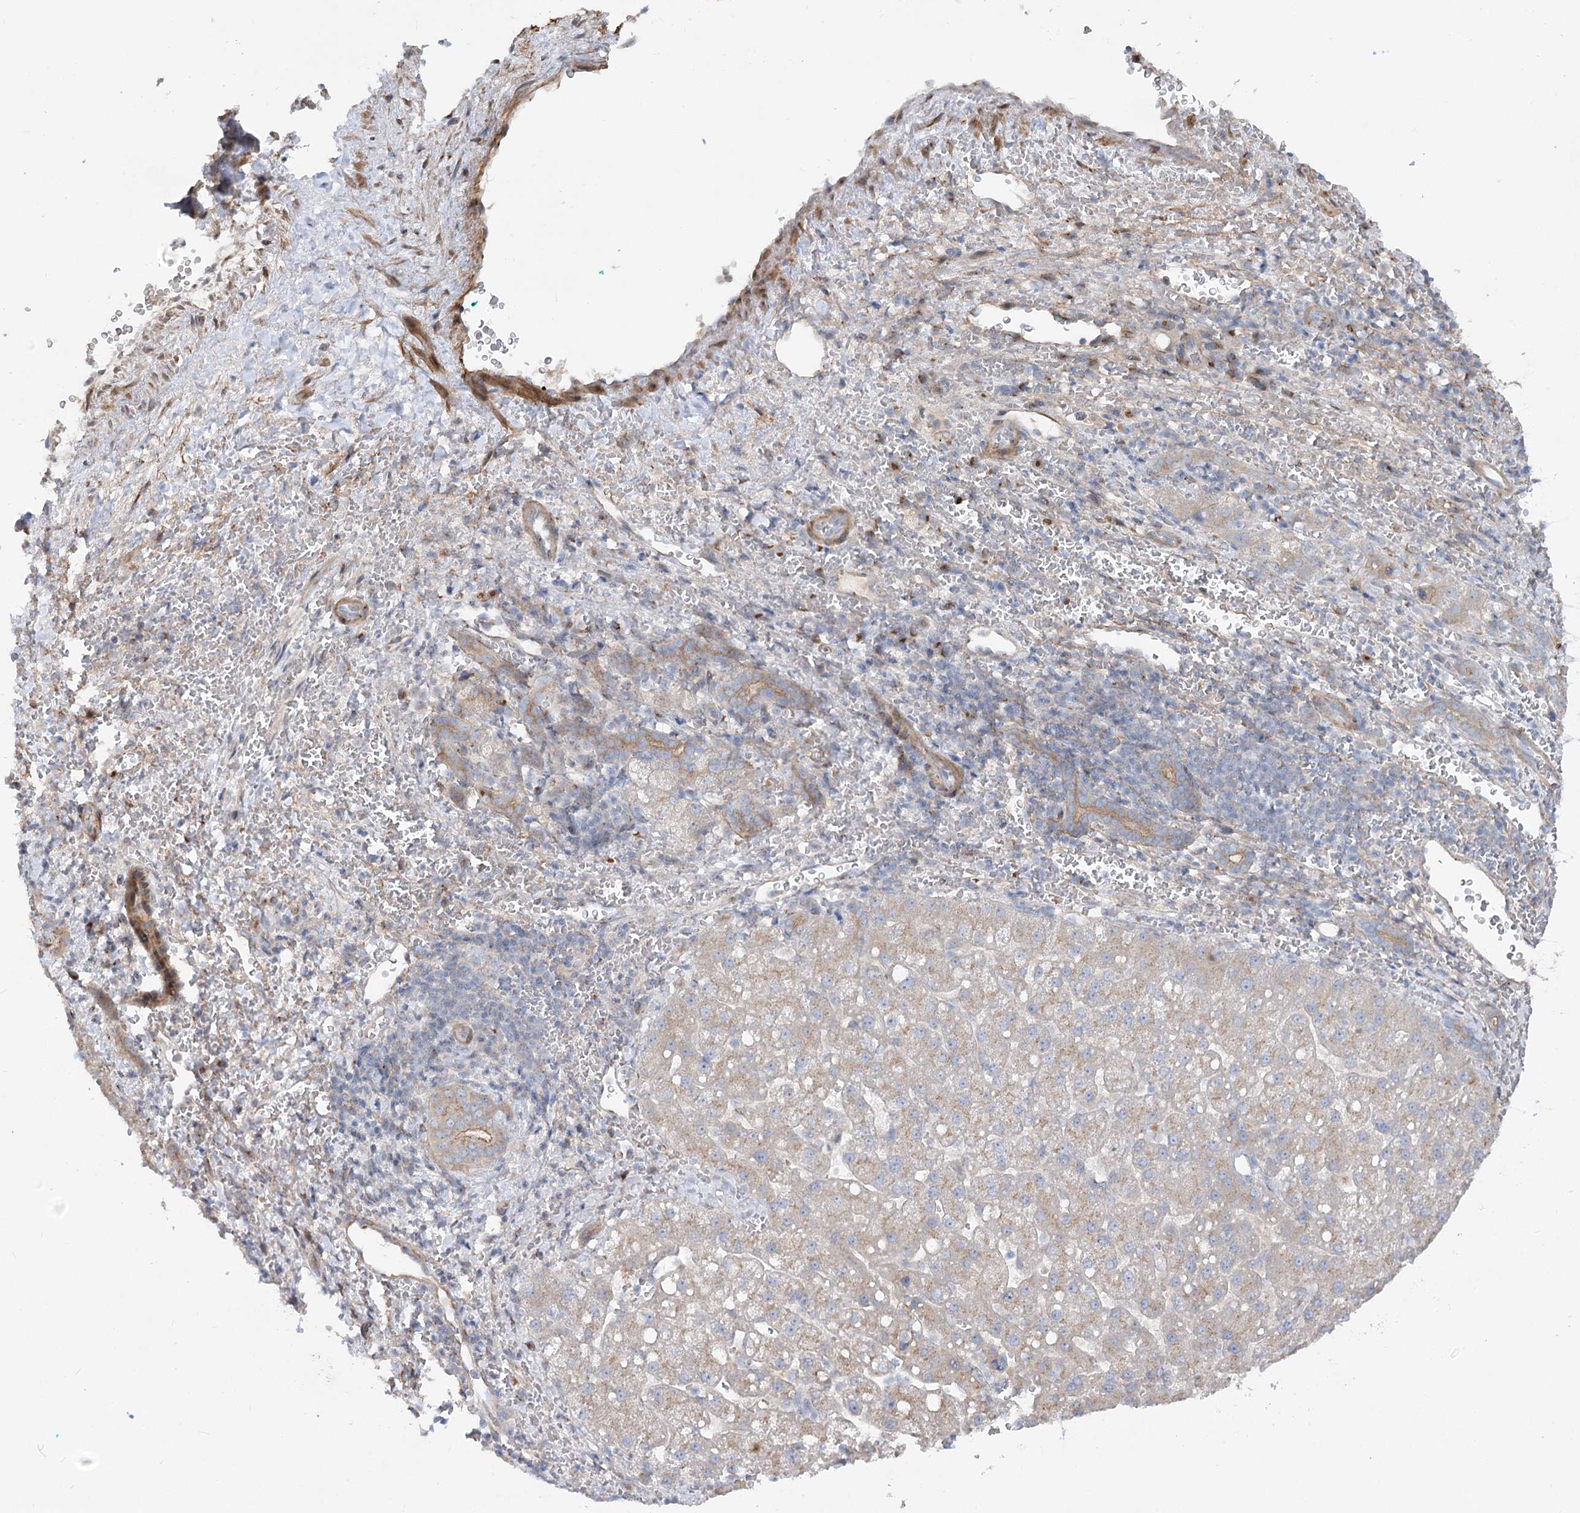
{"staining": {"intensity": "weak", "quantity": "25%-75%", "location": "cytoplasmic/membranous"}, "tissue": "liver cancer", "cell_type": "Tumor cells", "image_type": "cancer", "snomed": [{"axis": "morphology", "description": "Carcinoma, Hepatocellular, NOS"}, {"axis": "topography", "description": "Liver"}], "caption": "Liver cancer stained with immunohistochemistry (IHC) displays weak cytoplasmic/membranous staining in about 25%-75% of tumor cells.", "gene": "FGF19", "patient": {"sex": "male", "age": 57}}